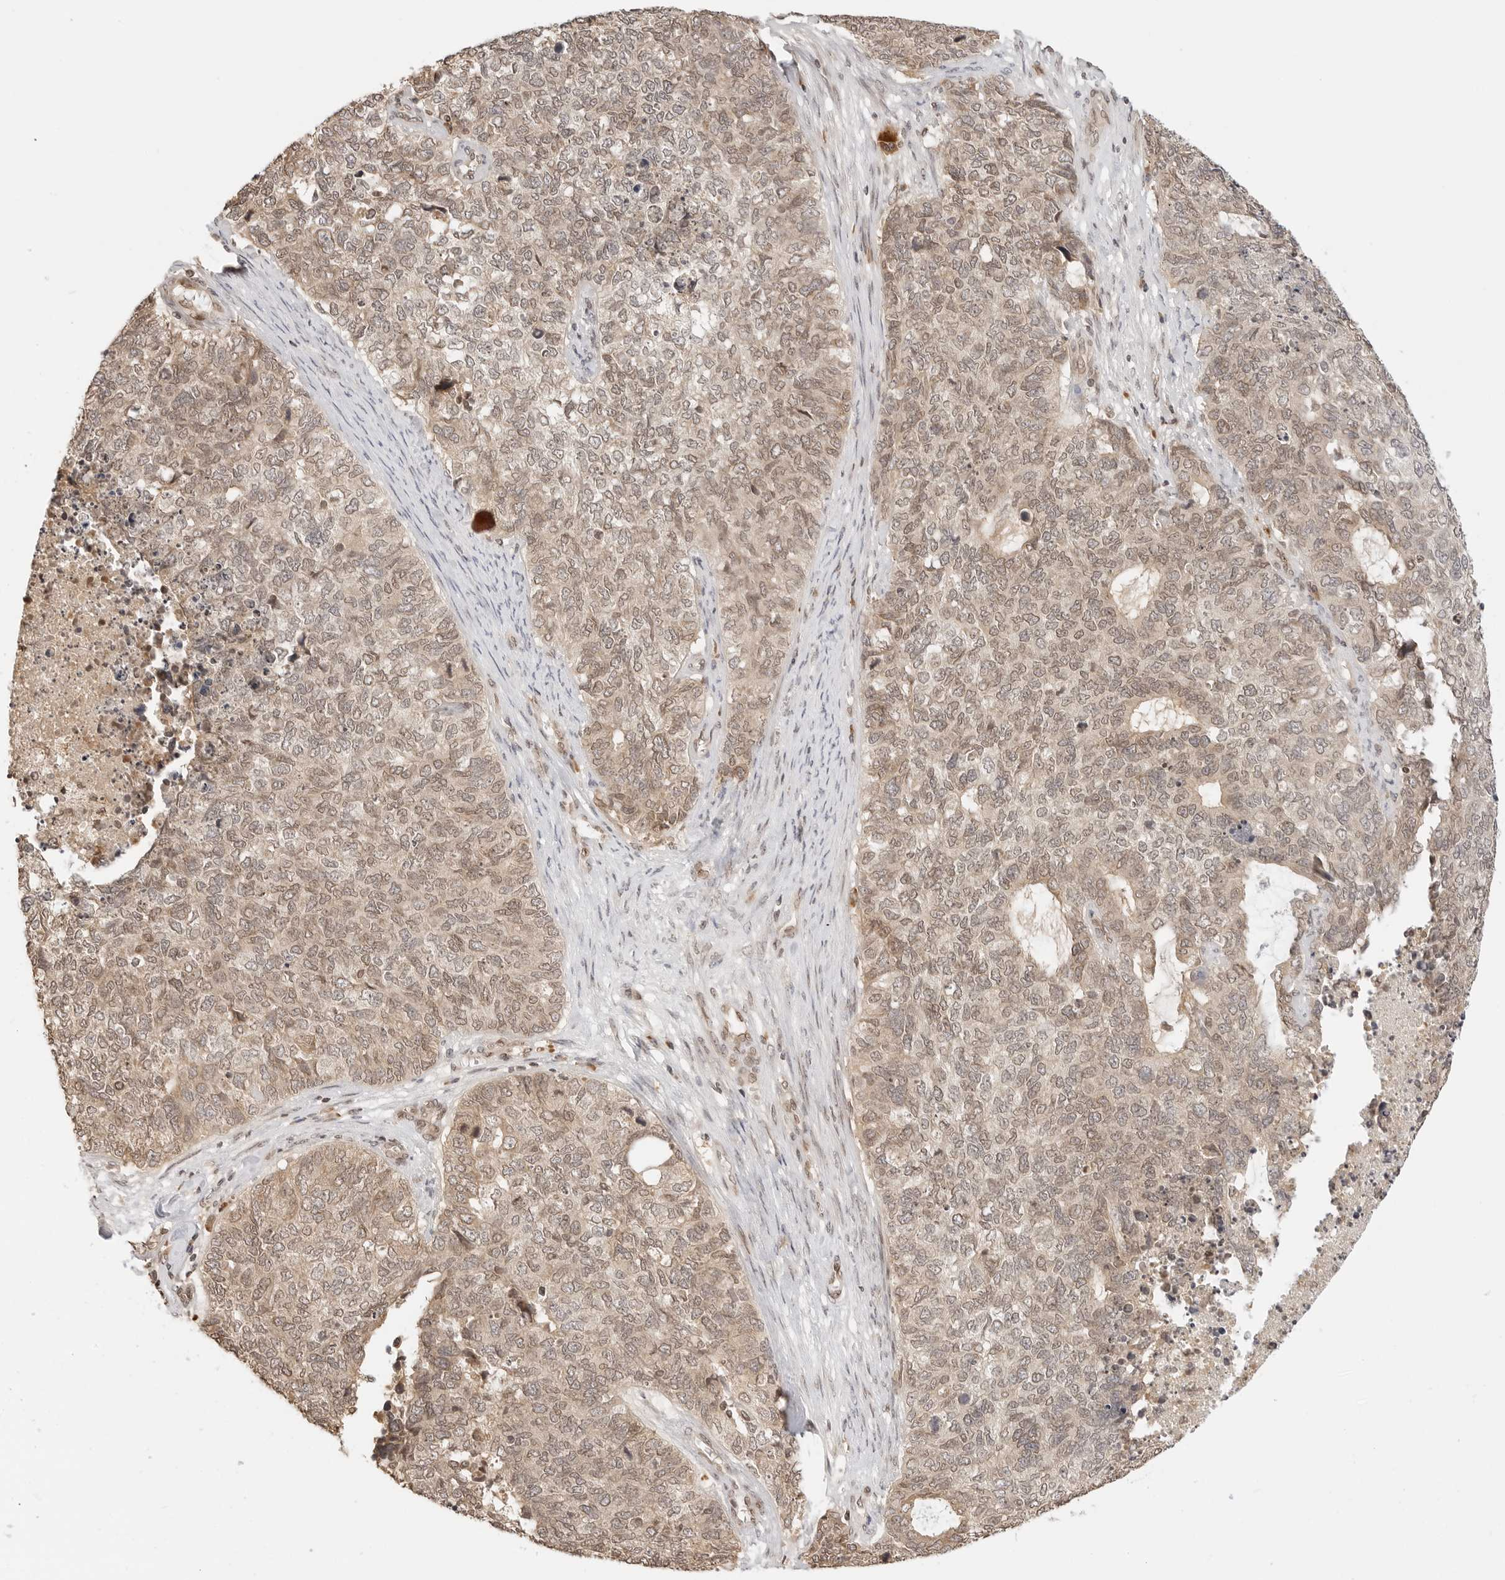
{"staining": {"intensity": "moderate", "quantity": ">75%", "location": "cytoplasmic/membranous,nuclear"}, "tissue": "cervical cancer", "cell_type": "Tumor cells", "image_type": "cancer", "snomed": [{"axis": "morphology", "description": "Squamous cell carcinoma, NOS"}, {"axis": "topography", "description": "Cervix"}], "caption": "Squamous cell carcinoma (cervical) stained for a protein shows moderate cytoplasmic/membranous and nuclear positivity in tumor cells.", "gene": "POLH", "patient": {"sex": "female", "age": 63}}